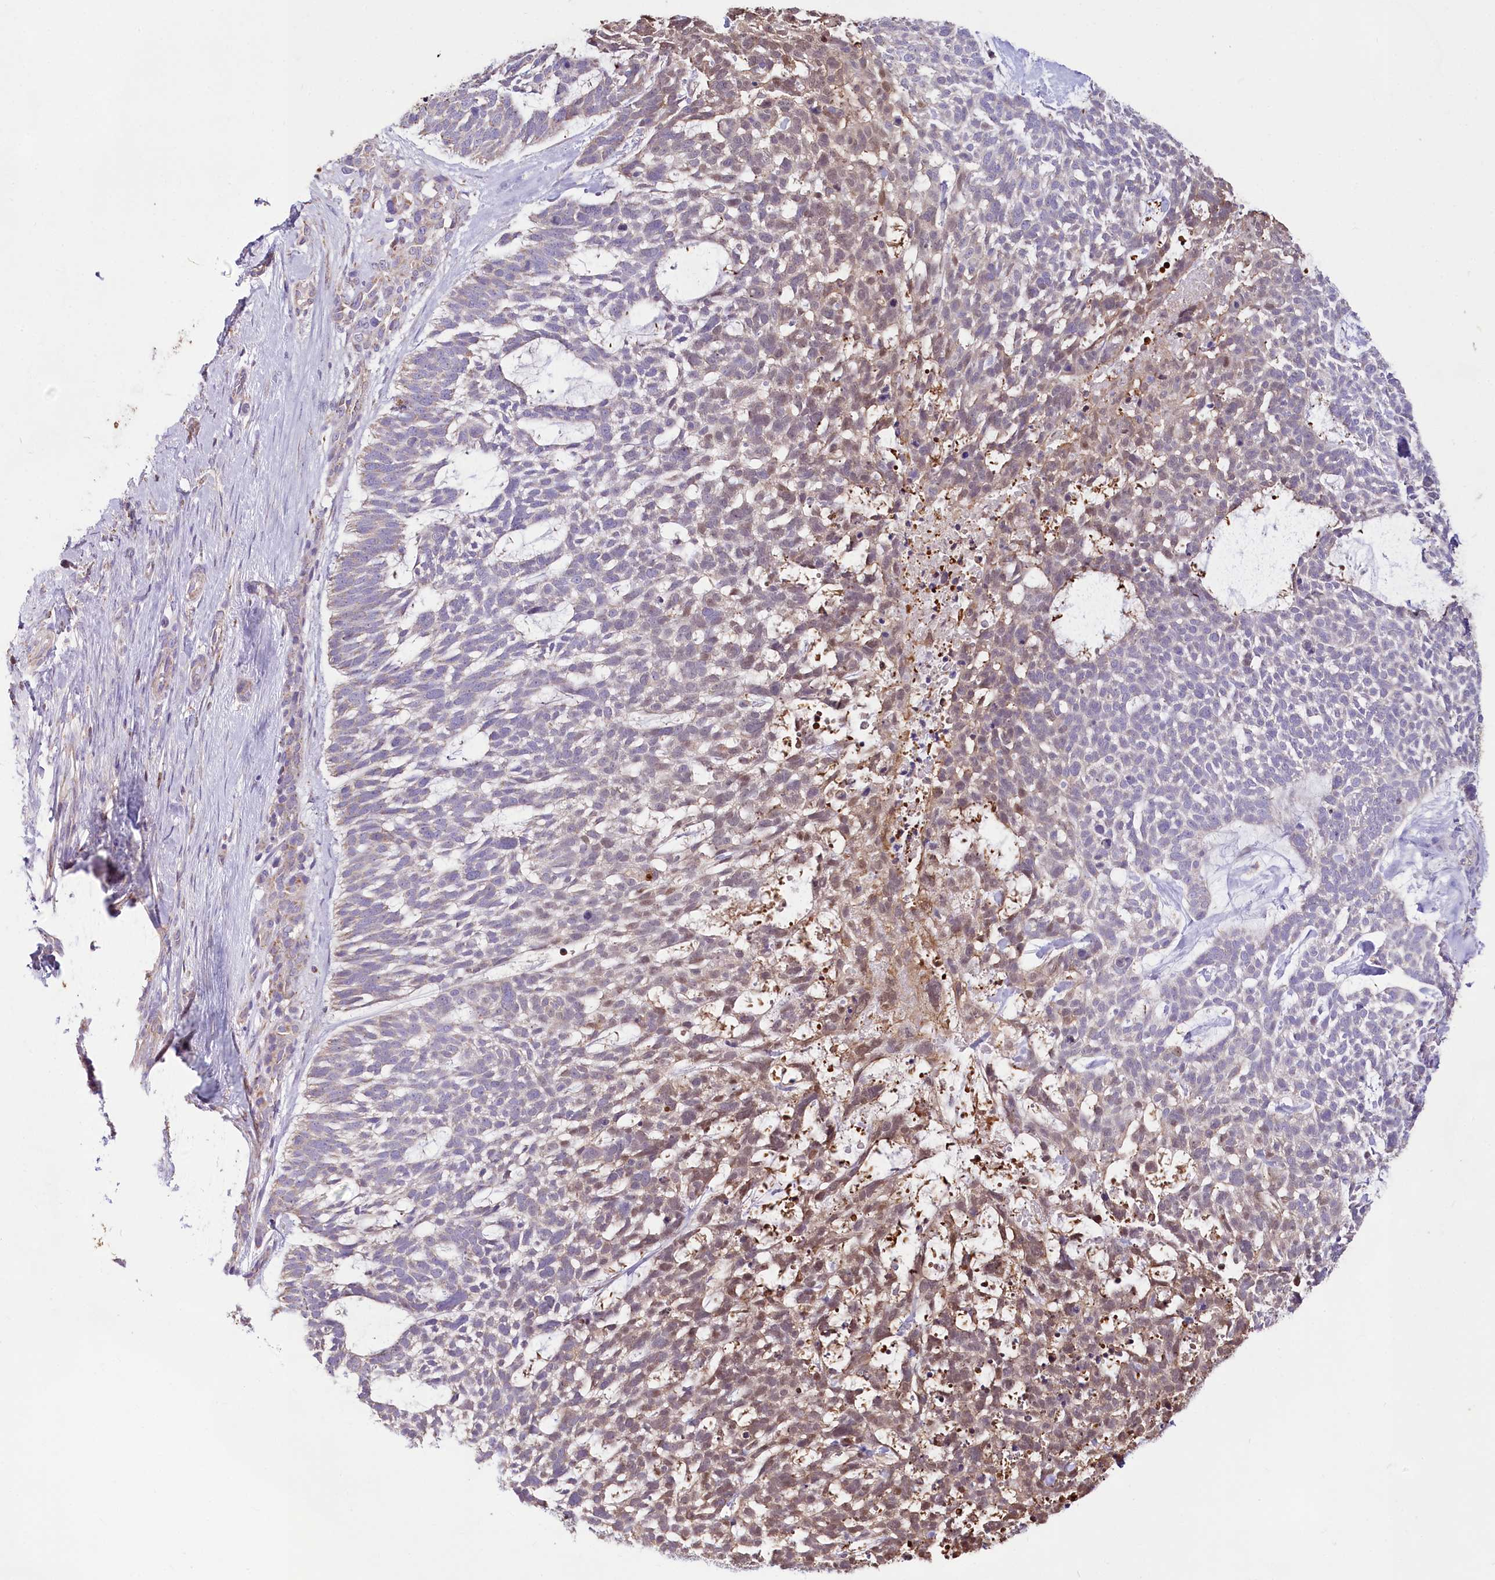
{"staining": {"intensity": "moderate", "quantity": "<25%", "location": "cytoplasmic/membranous"}, "tissue": "skin cancer", "cell_type": "Tumor cells", "image_type": "cancer", "snomed": [{"axis": "morphology", "description": "Basal cell carcinoma"}, {"axis": "topography", "description": "Skin"}], "caption": "A brown stain shows moderate cytoplasmic/membranous staining of a protein in basal cell carcinoma (skin) tumor cells.", "gene": "TASOR2", "patient": {"sex": "male", "age": 88}}